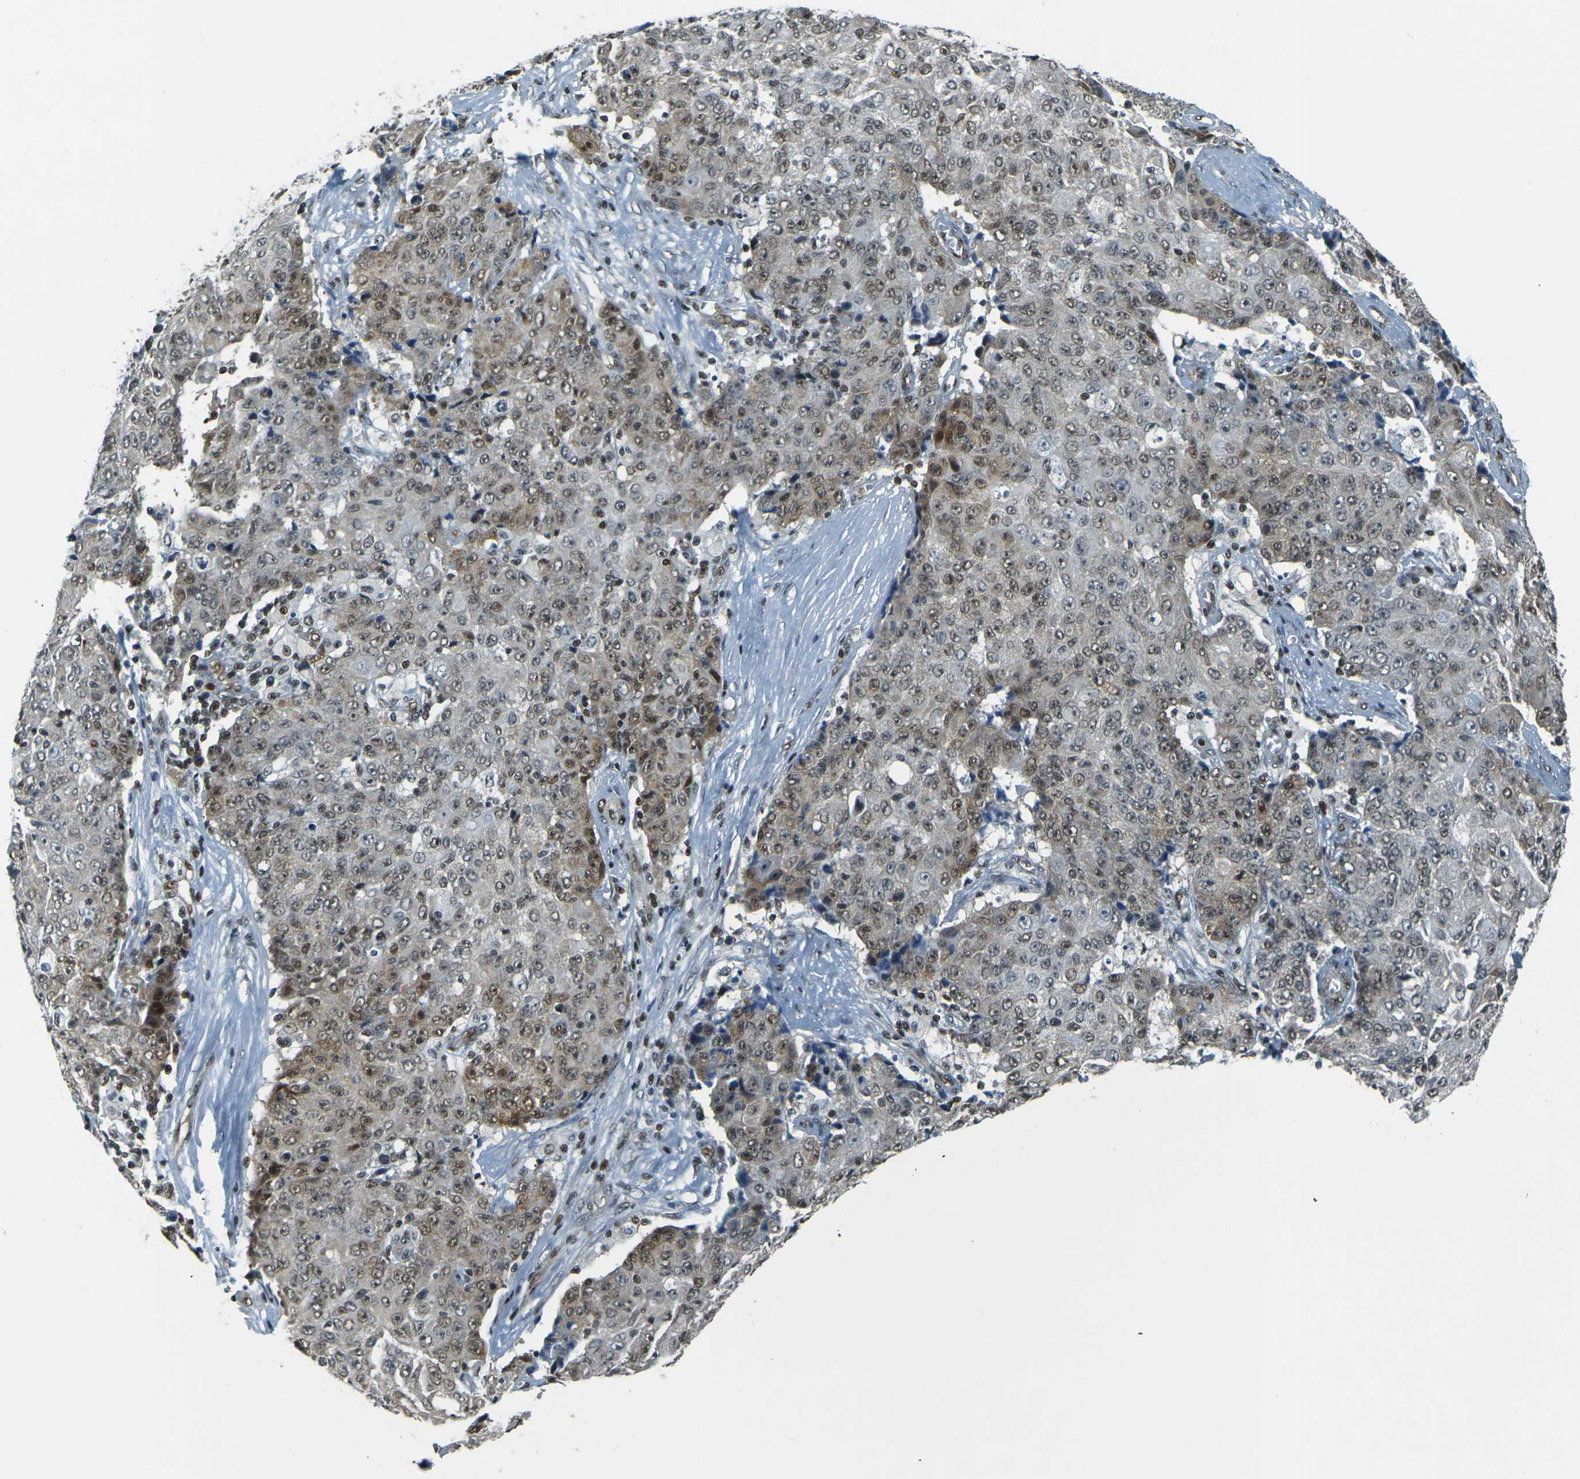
{"staining": {"intensity": "moderate", "quantity": "25%-75%", "location": "nuclear"}, "tissue": "ovarian cancer", "cell_type": "Tumor cells", "image_type": "cancer", "snomed": [{"axis": "morphology", "description": "Carcinoma, endometroid"}, {"axis": "topography", "description": "Ovary"}], "caption": "The image exhibits a brown stain indicating the presence of a protein in the nuclear of tumor cells in ovarian endometroid carcinoma.", "gene": "NHEJ1", "patient": {"sex": "female", "age": 42}}